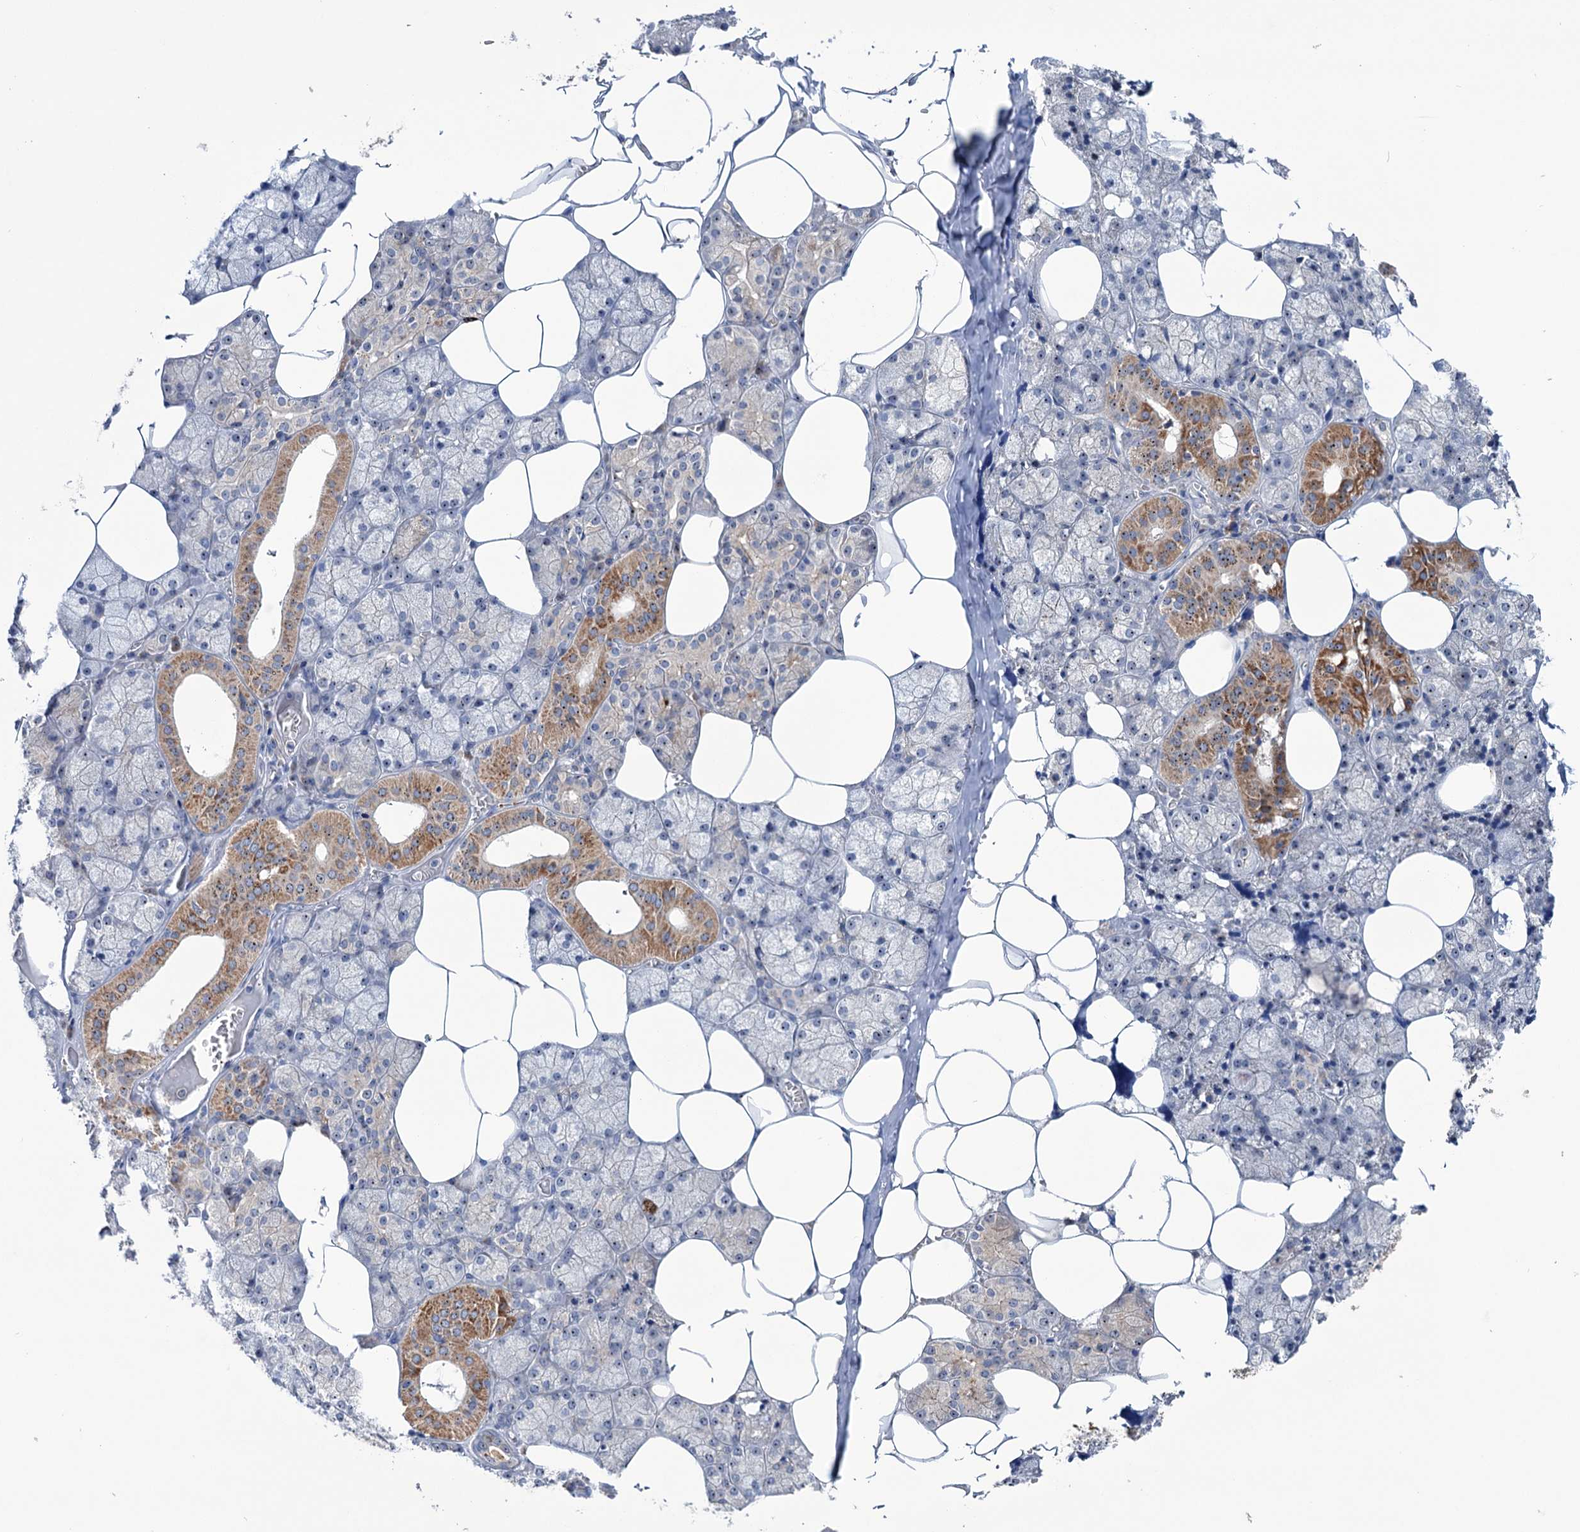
{"staining": {"intensity": "moderate", "quantity": "<25%", "location": "cytoplasmic/membranous"}, "tissue": "salivary gland", "cell_type": "Glandular cells", "image_type": "normal", "snomed": [{"axis": "morphology", "description": "Normal tissue, NOS"}, {"axis": "topography", "description": "Salivary gland"}], "caption": "Salivary gland stained for a protein (brown) shows moderate cytoplasmic/membranous positive staining in approximately <25% of glandular cells.", "gene": "HTR3B", "patient": {"sex": "male", "age": 62}}